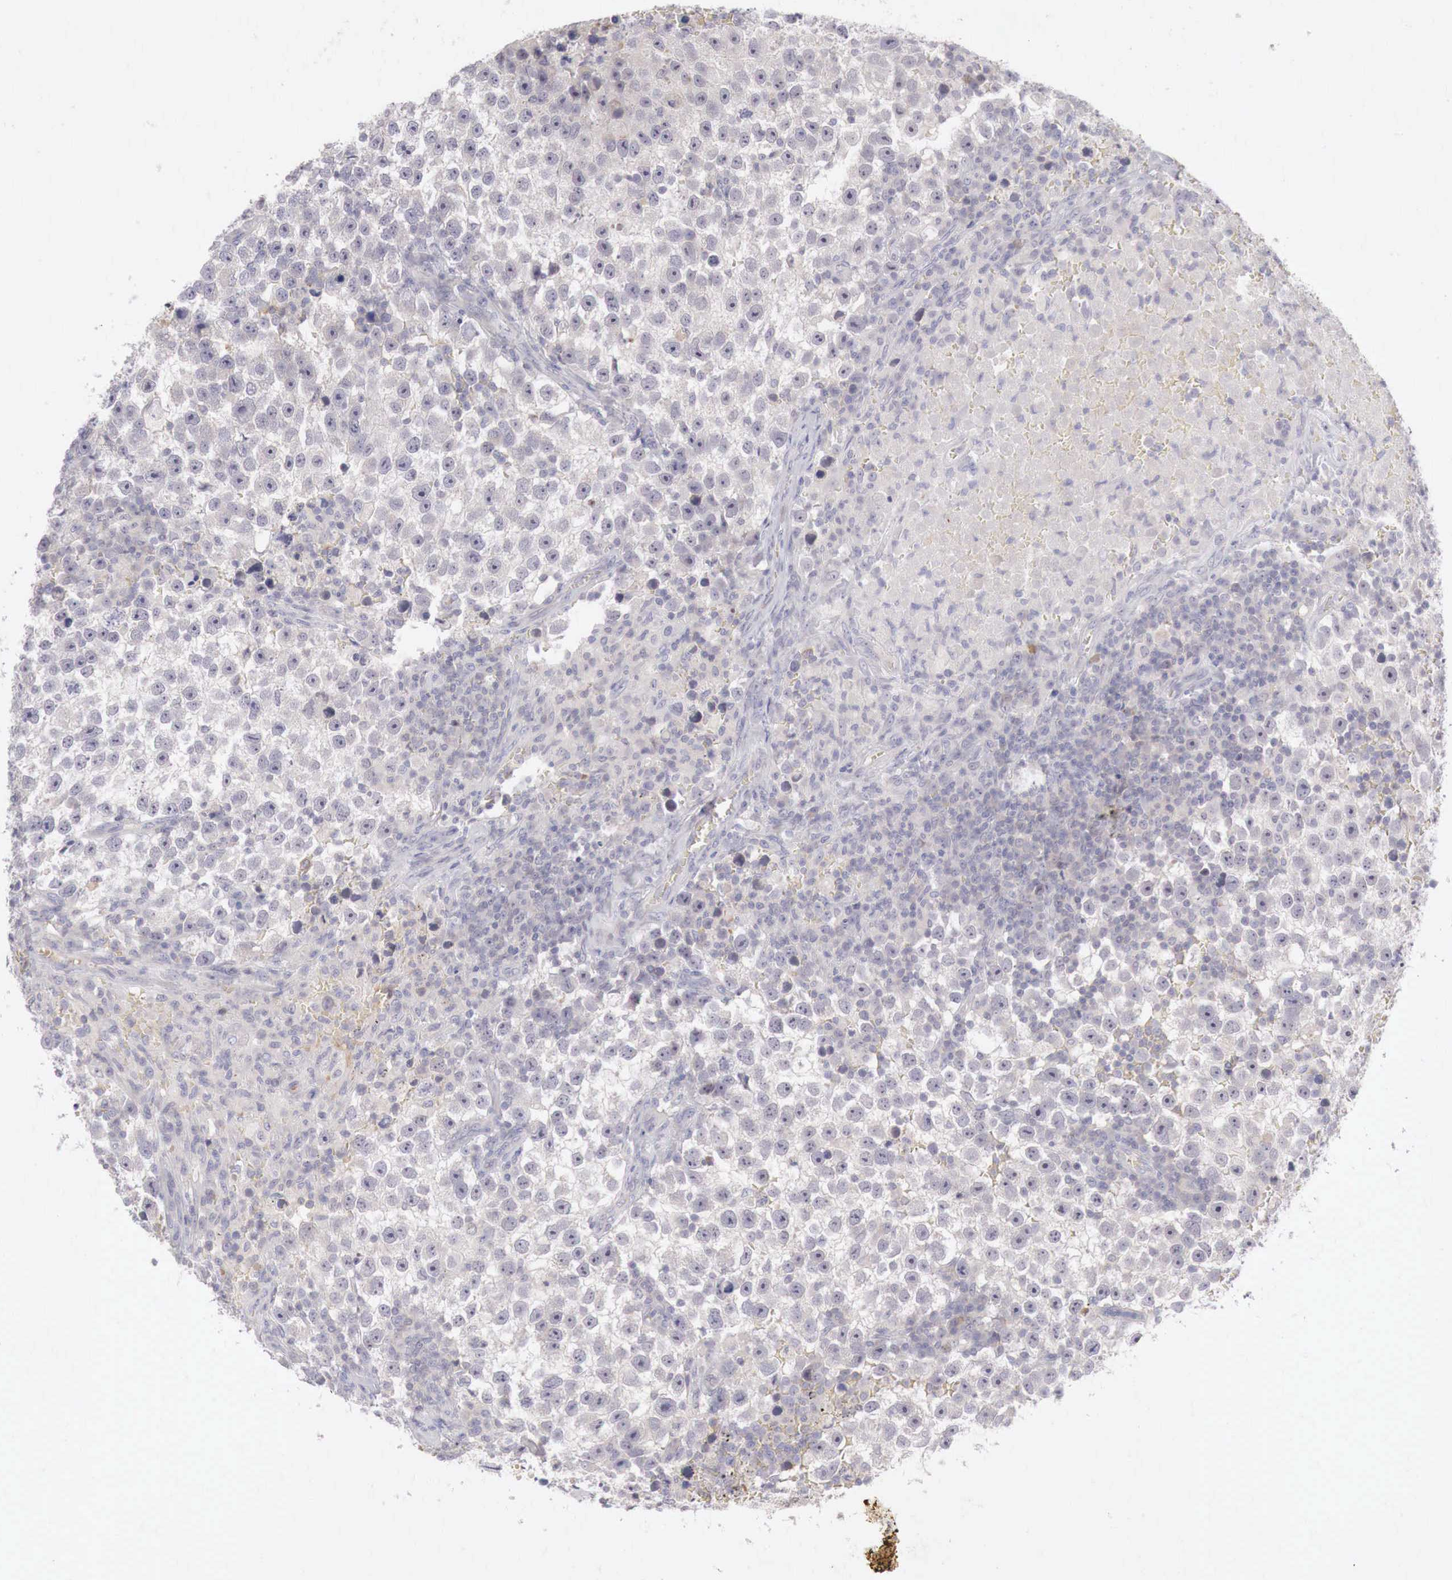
{"staining": {"intensity": "negative", "quantity": "none", "location": "none"}, "tissue": "testis cancer", "cell_type": "Tumor cells", "image_type": "cancer", "snomed": [{"axis": "morphology", "description": "Seminoma, NOS"}, {"axis": "topography", "description": "Testis"}], "caption": "DAB (3,3'-diaminobenzidine) immunohistochemical staining of human testis seminoma demonstrates no significant positivity in tumor cells. The staining is performed using DAB brown chromogen with nuclei counter-stained in using hematoxylin.", "gene": "GATA1", "patient": {"sex": "male", "age": 33}}